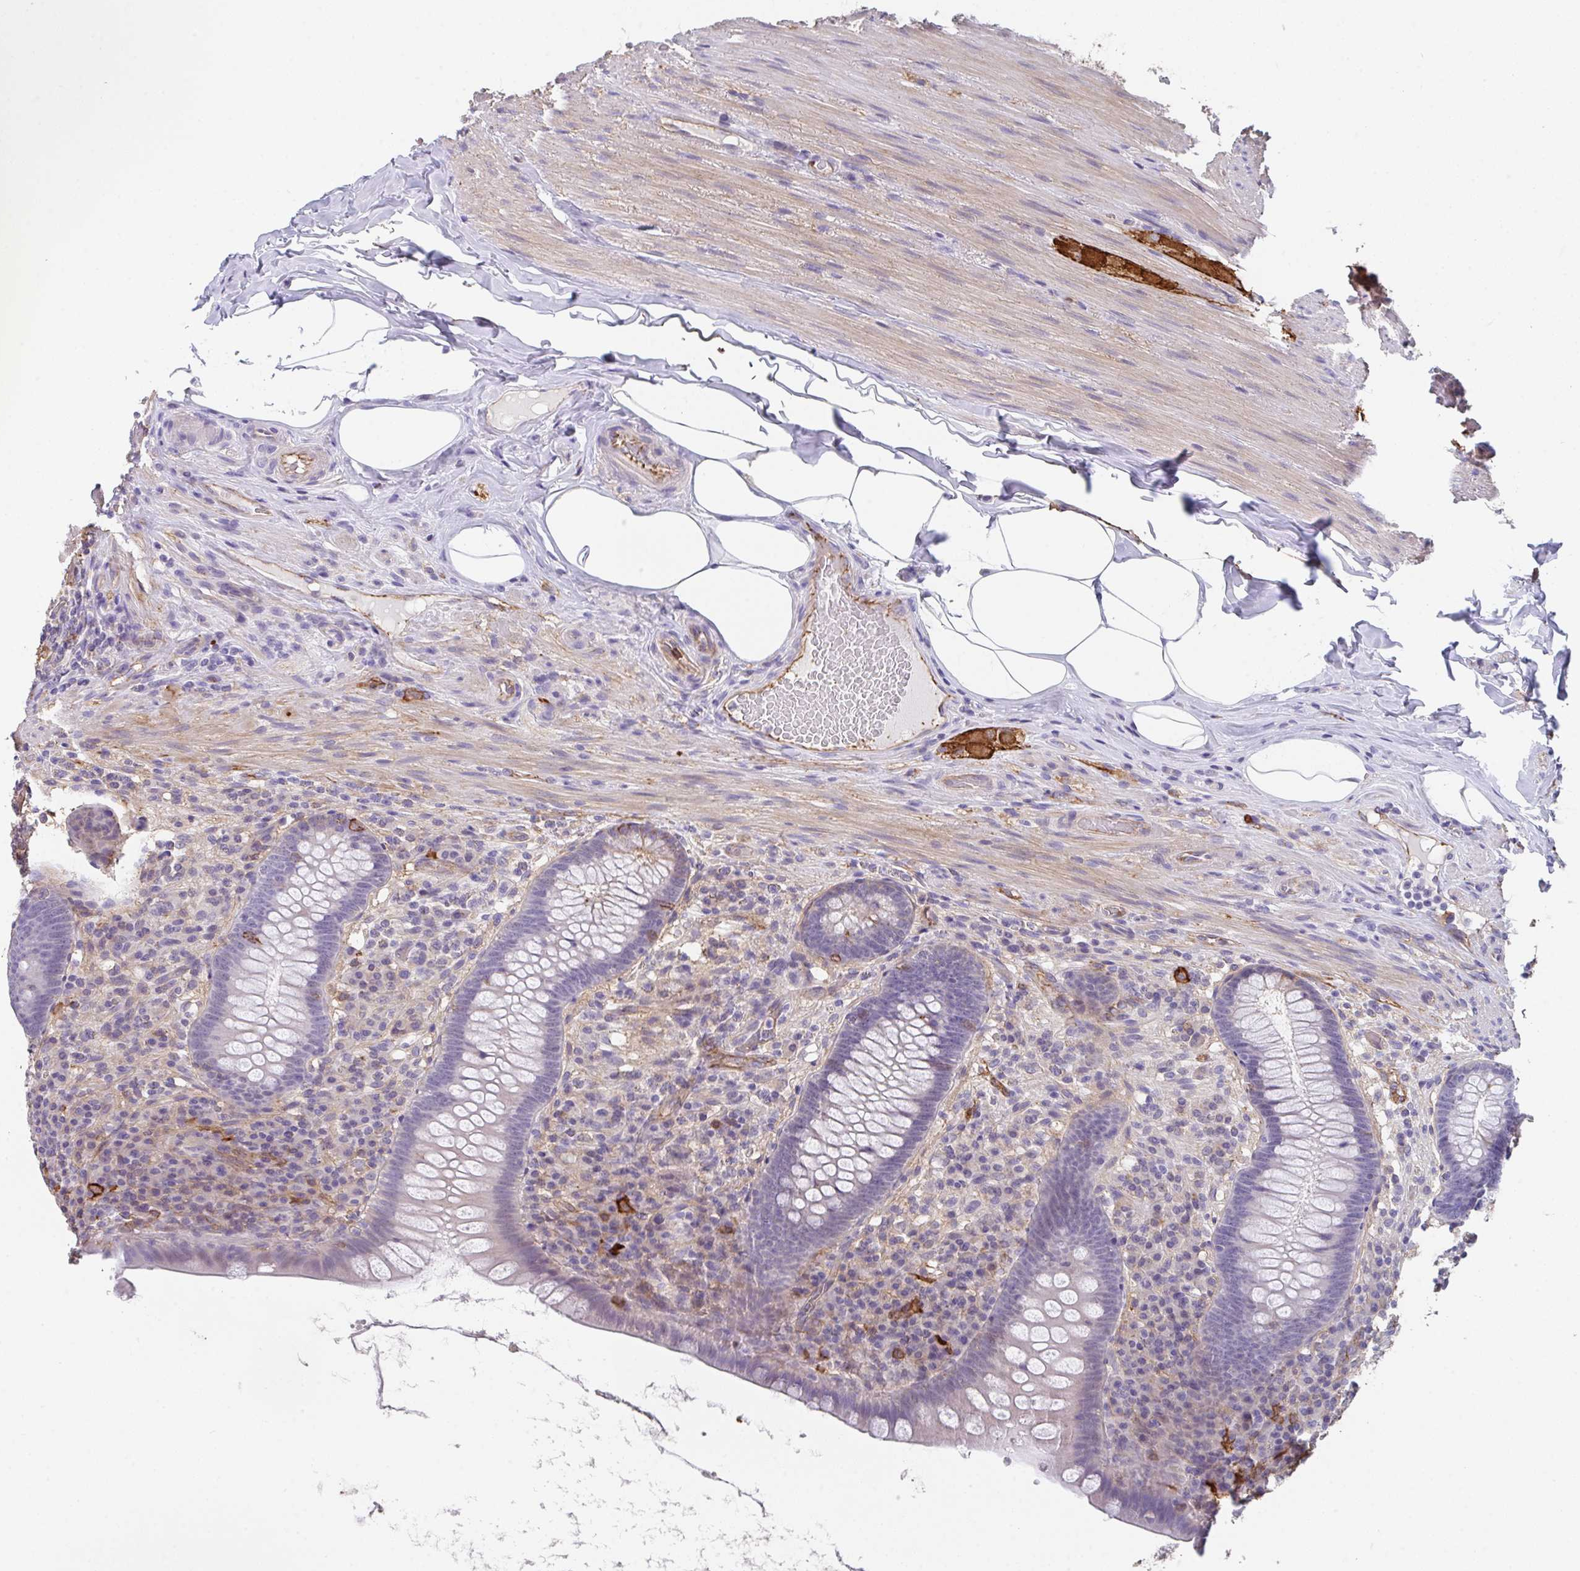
{"staining": {"intensity": "negative", "quantity": "none", "location": "none"}, "tissue": "appendix", "cell_type": "Glandular cells", "image_type": "normal", "snomed": [{"axis": "morphology", "description": "Normal tissue, NOS"}, {"axis": "topography", "description": "Appendix"}], "caption": "Protein analysis of normal appendix displays no significant positivity in glandular cells. Brightfield microscopy of immunohistochemistry stained with DAB (brown) and hematoxylin (blue), captured at high magnification.", "gene": "DBN1", "patient": {"sex": "male", "age": 71}}